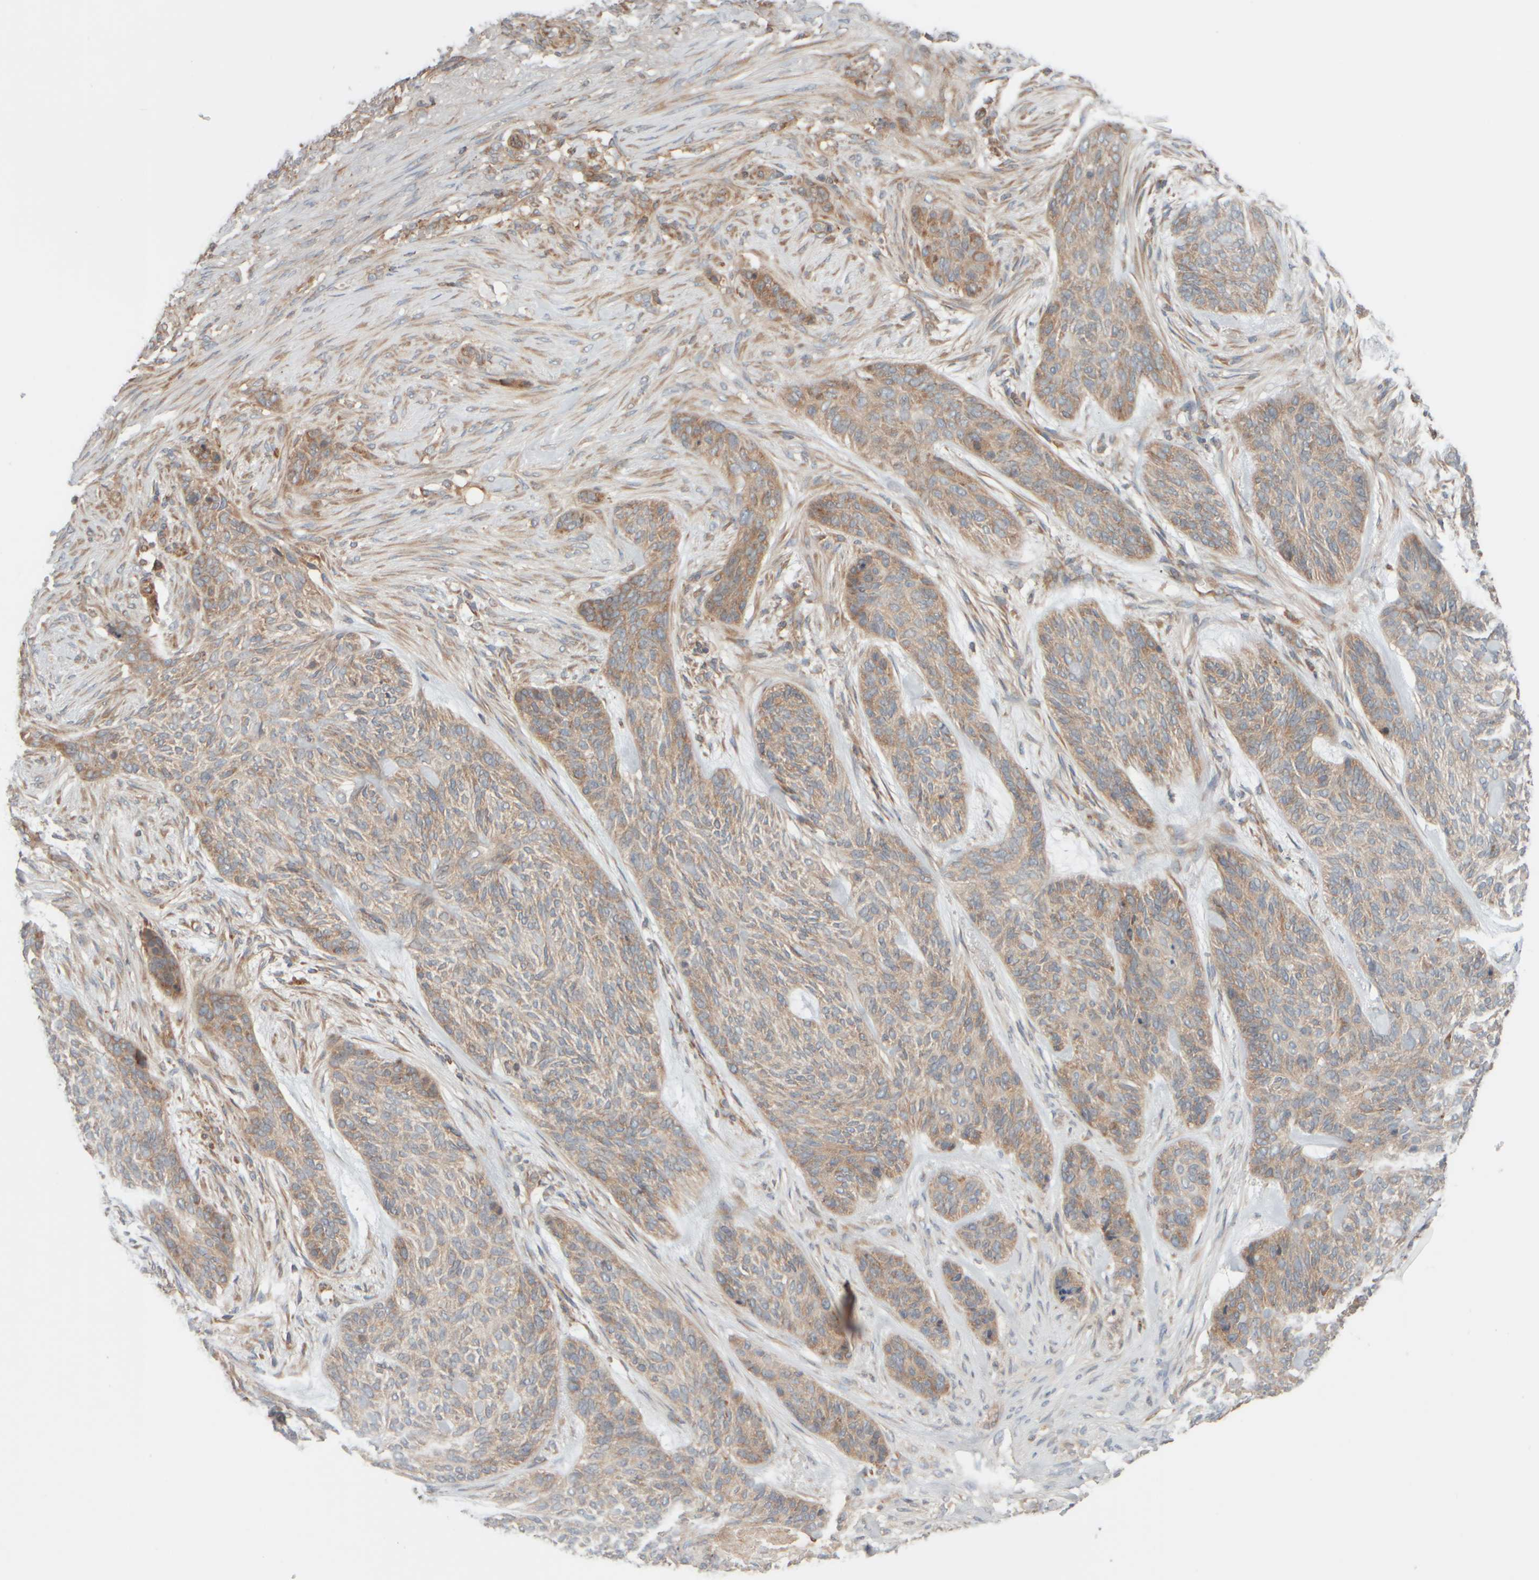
{"staining": {"intensity": "weak", "quantity": ">75%", "location": "cytoplasmic/membranous"}, "tissue": "skin cancer", "cell_type": "Tumor cells", "image_type": "cancer", "snomed": [{"axis": "morphology", "description": "Basal cell carcinoma"}, {"axis": "topography", "description": "Skin"}], "caption": "Weak cytoplasmic/membranous protein expression is present in approximately >75% of tumor cells in skin cancer (basal cell carcinoma).", "gene": "EIF2B3", "patient": {"sex": "male", "age": 55}}